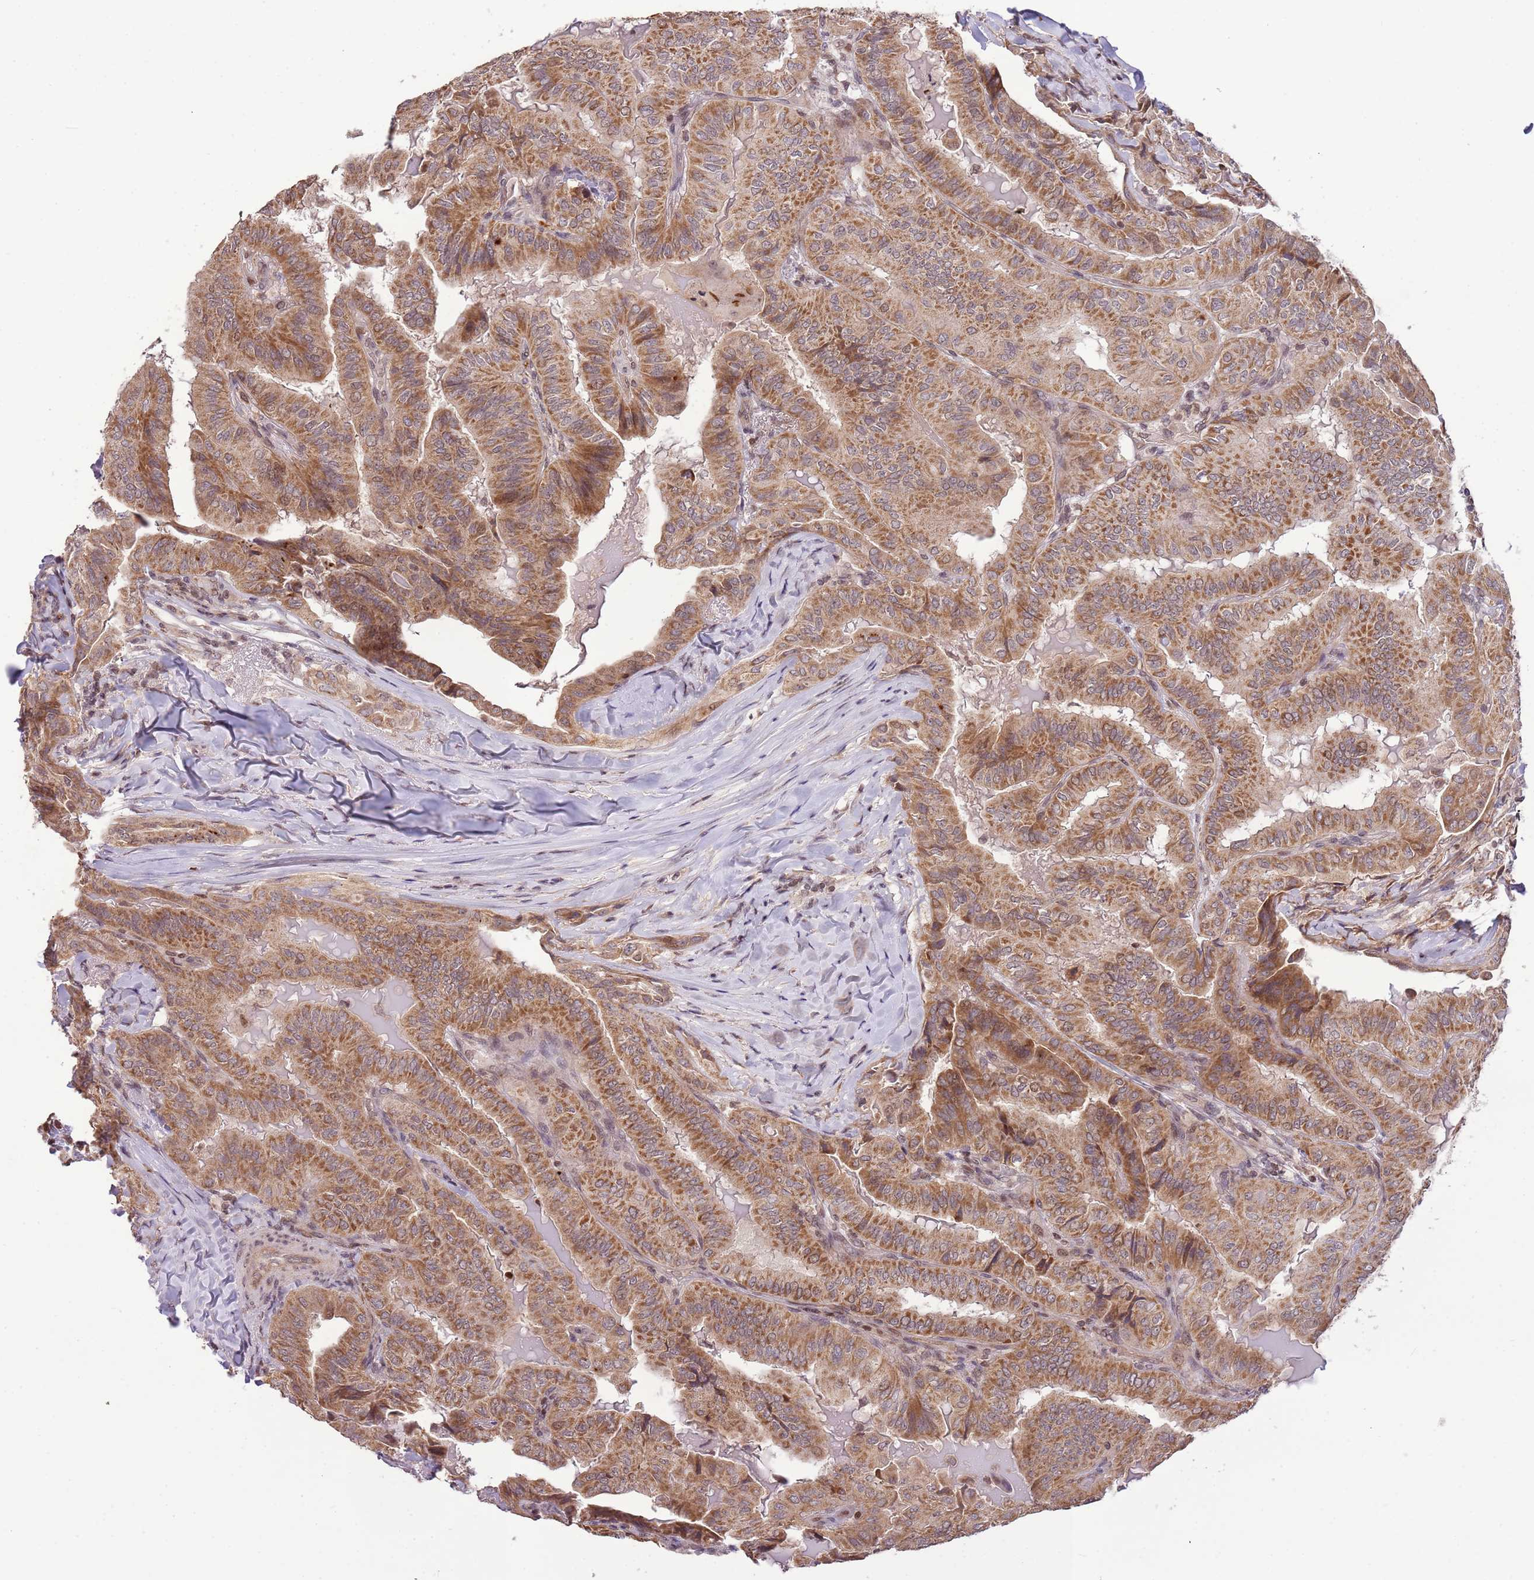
{"staining": {"intensity": "moderate", "quantity": ">75%", "location": "cytoplasmic/membranous"}, "tissue": "thyroid cancer", "cell_type": "Tumor cells", "image_type": "cancer", "snomed": [{"axis": "morphology", "description": "Papillary adenocarcinoma, NOS"}, {"axis": "topography", "description": "Thyroid gland"}], "caption": "Tumor cells demonstrate medium levels of moderate cytoplasmic/membranous expression in about >75% of cells in human papillary adenocarcinoma (thyroid).", "gene": "SAMSN1", "patient": {"sex": "female", "age": 68}}